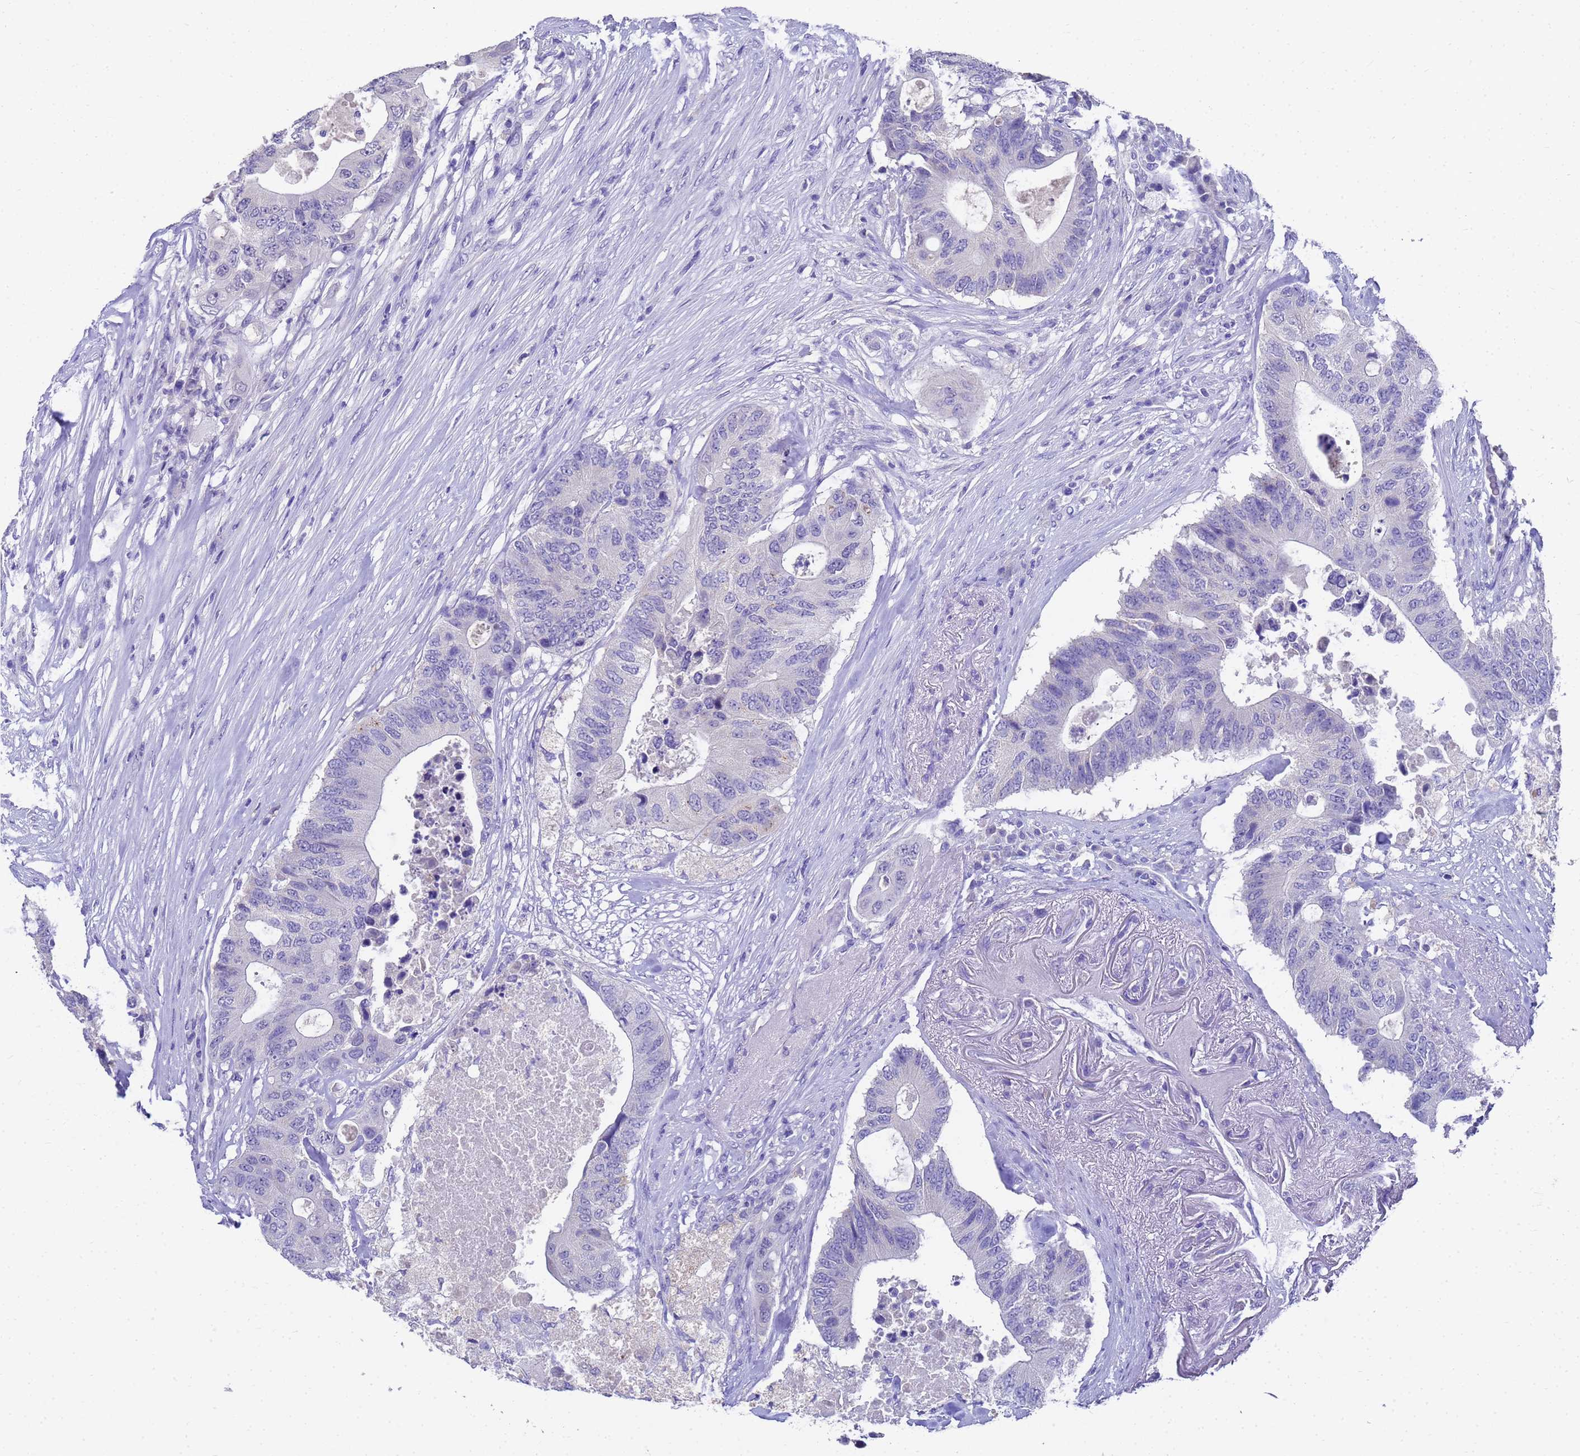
{"staining": {"intensity": "negative", "quantity": "none", "location": "none"}, "tissue": "colorectal cancer", "cell_type": "Tumor cells", "image_type": "cancer", "snomed": [{"axis": "morphology", "description": "Adenocarcinoma, NOS"}, {"axis": "topography", "description": "Colon"}], "caption": "A high-resolution micrograph shows immunohistochemistry staining of colorectal adenocarcinoma, which exhibits no significant positivity in tumor cells.", "gene": "MS4A13", "patient": {"sex": "male", "age": 71}}